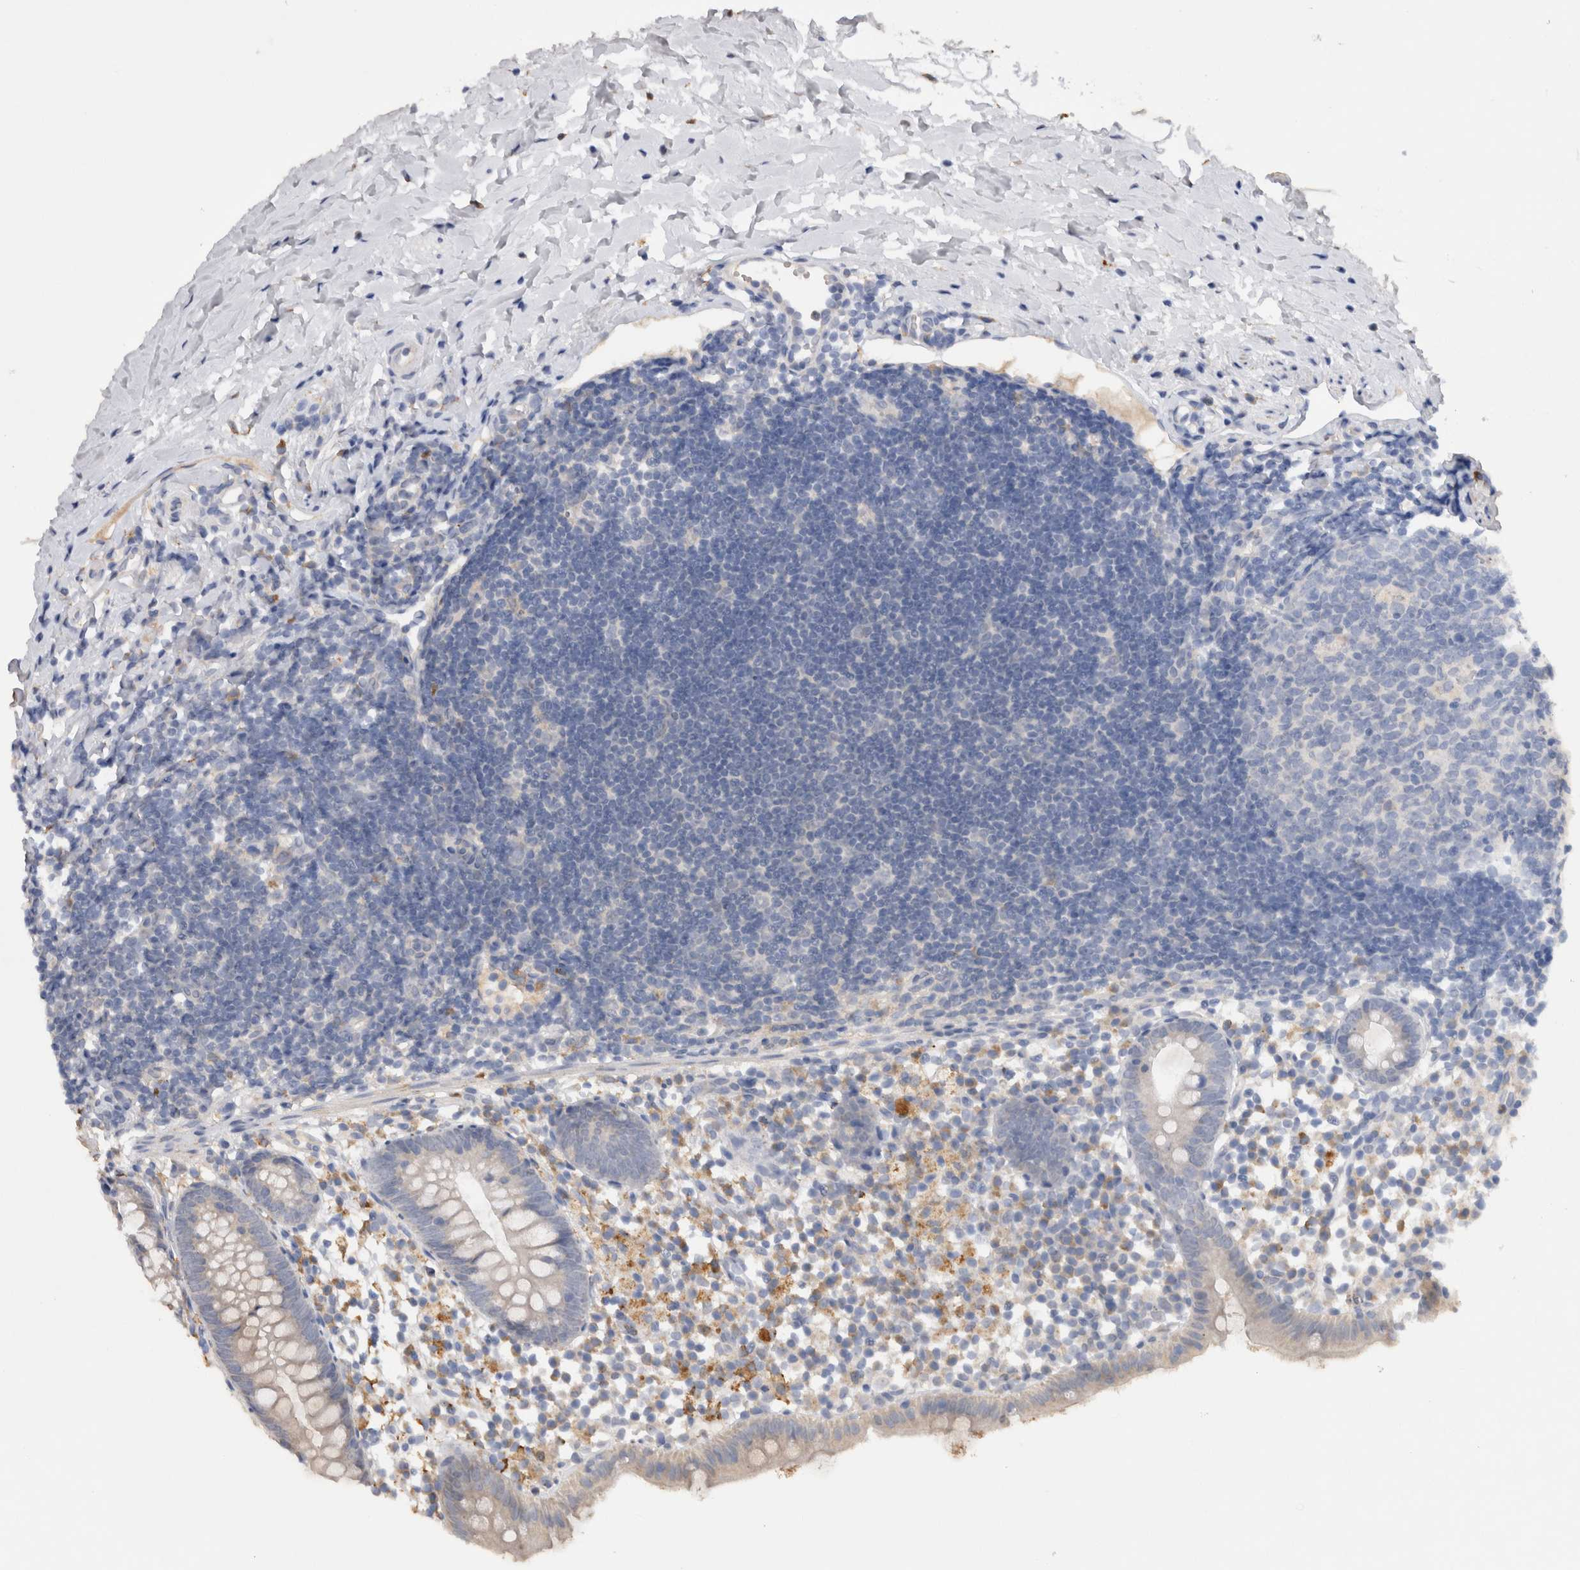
{"staining": {"intensity": "negative", "quantity": "none", "location": "none"}, "tissue": "appendix", "cell_type": "Glandular cells", "image_type": "normal", "snomed": [{"axis": "morphology", "description": "Normal tissue, NOS"}, {"axis": "topography", "description": "Appendix"}], "caption": "IHC micrograph of normal human appendix stained for a protein (brown), which reveals no positivity in glandular cells.", "gene": "VSIG4", "patient": {"sex": "female", "age": 20}}